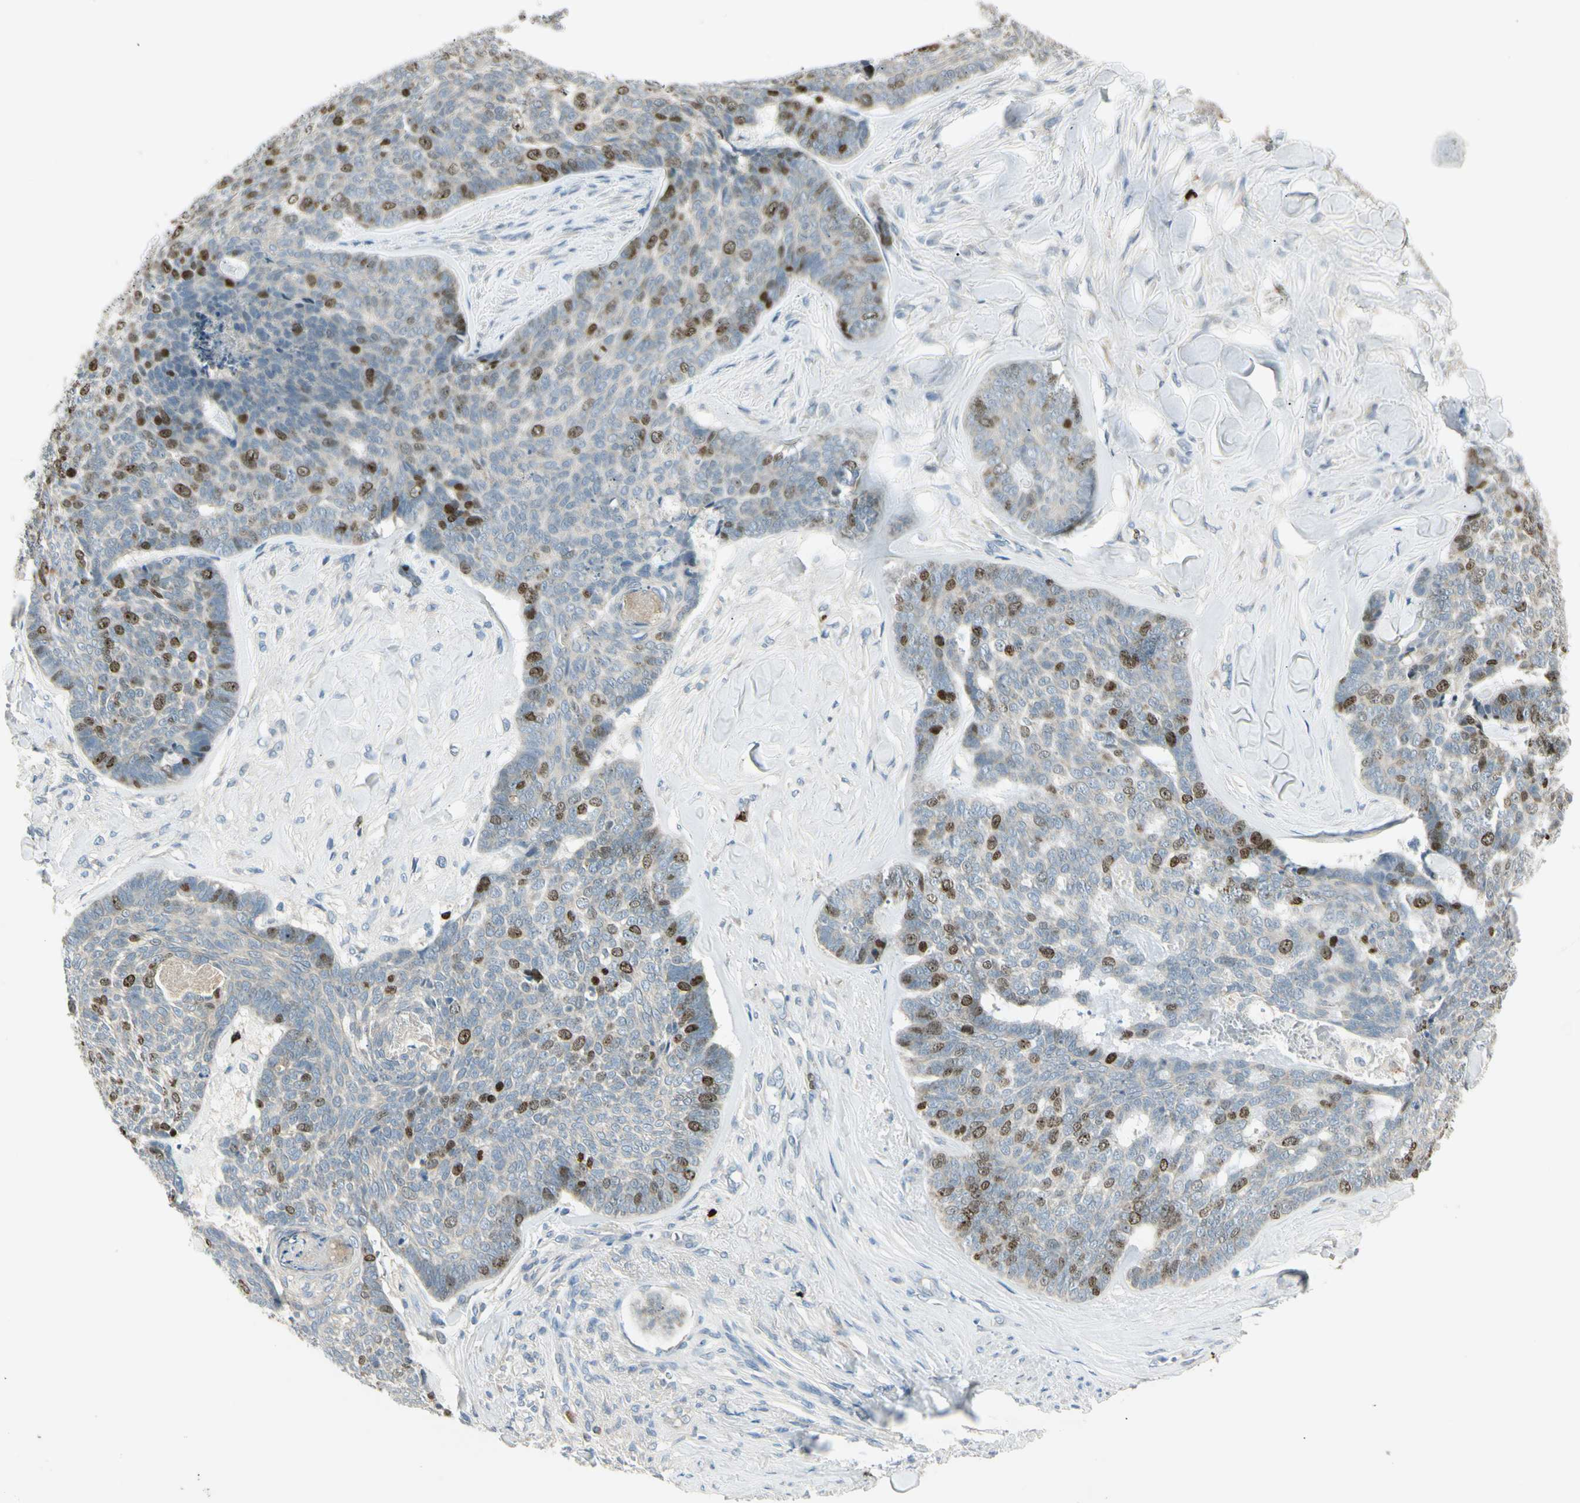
{"staining": {"intensity": "strong", "quantity": "<25%", "location": "nuclear"}, "tissue": "skin cancer", "cell_type": "Tumor cells", "image_type": "cancer", "snomed": [{"axis": "morphology", "description": "Basal cell carcinoma"}, {"axis": "topography", "description": "Skin"}], "caption": "Human basal cell carcinoma (skin) stained for a protein (brown) exhibits strong nuclear positive expression in about <25% of tumor cells.", "gene": "PITX1", "patient": {"sex": "male", "age": 84}}